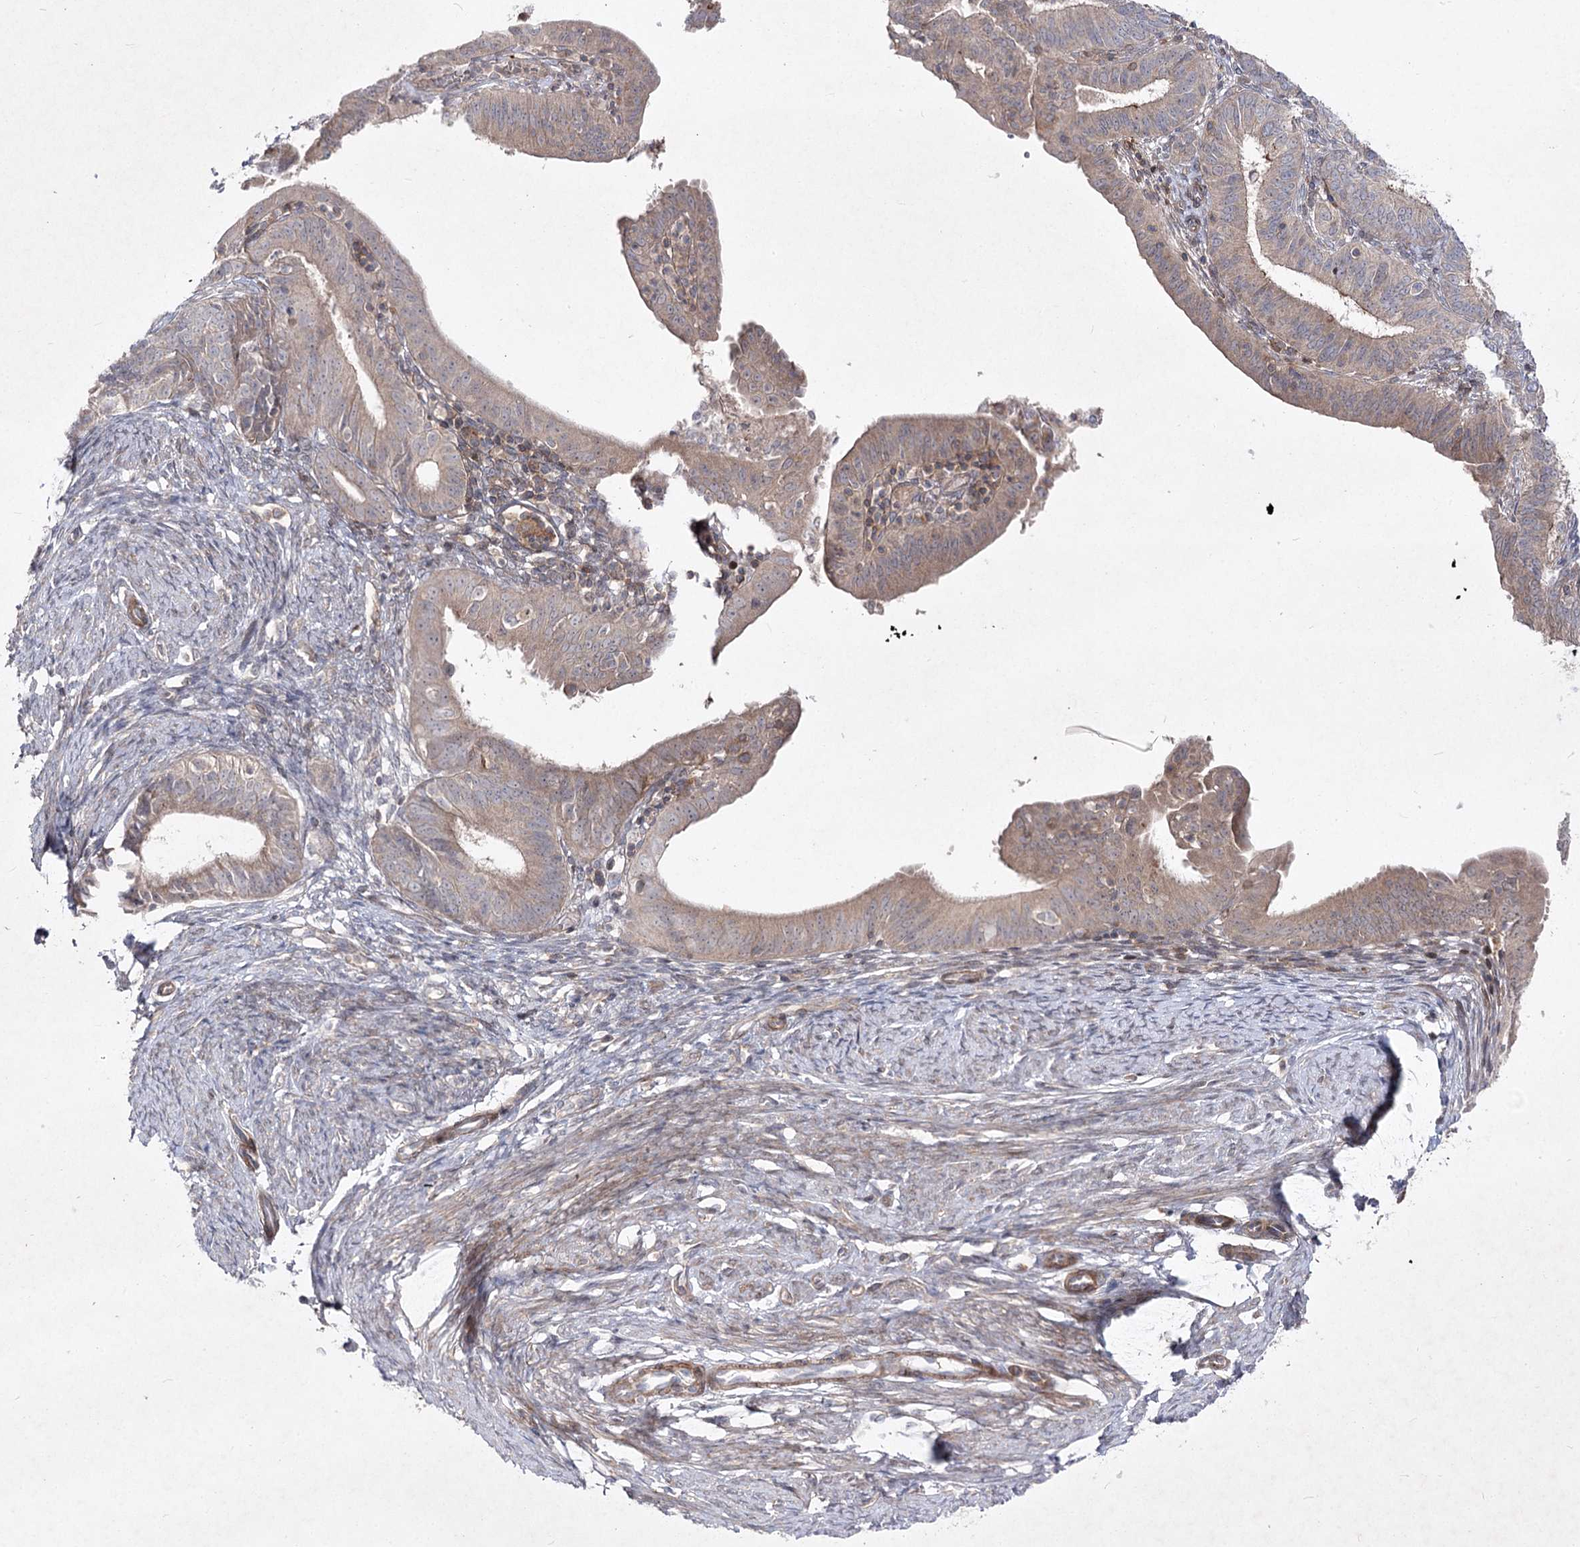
{"staining": {"intensity": "weak", "quantity": ">75%", "location": "cytoplasmic/membranous"}, "tissue": "endometrial cancer", "cell_type": "Tumor cells", "image_type": "cancer", "snomed": [{"axis": "morphology", "description": "Adenocarcinoma, NOS"}, {"axis": "topography", "description": "Endometrium"}], "caption": "IHC histopathology image of neoplastic tissue: endometrial adenocarcinoma stained using immunohistochemistry exhibits low levels of weak protein expression localized specifically in the cytoplasmic/membranous of tumor cells, appearing as a cytoplasmic/membranous brown color.", "gene": "CIB2", "patient": {"sex": "female", "age": 51}}